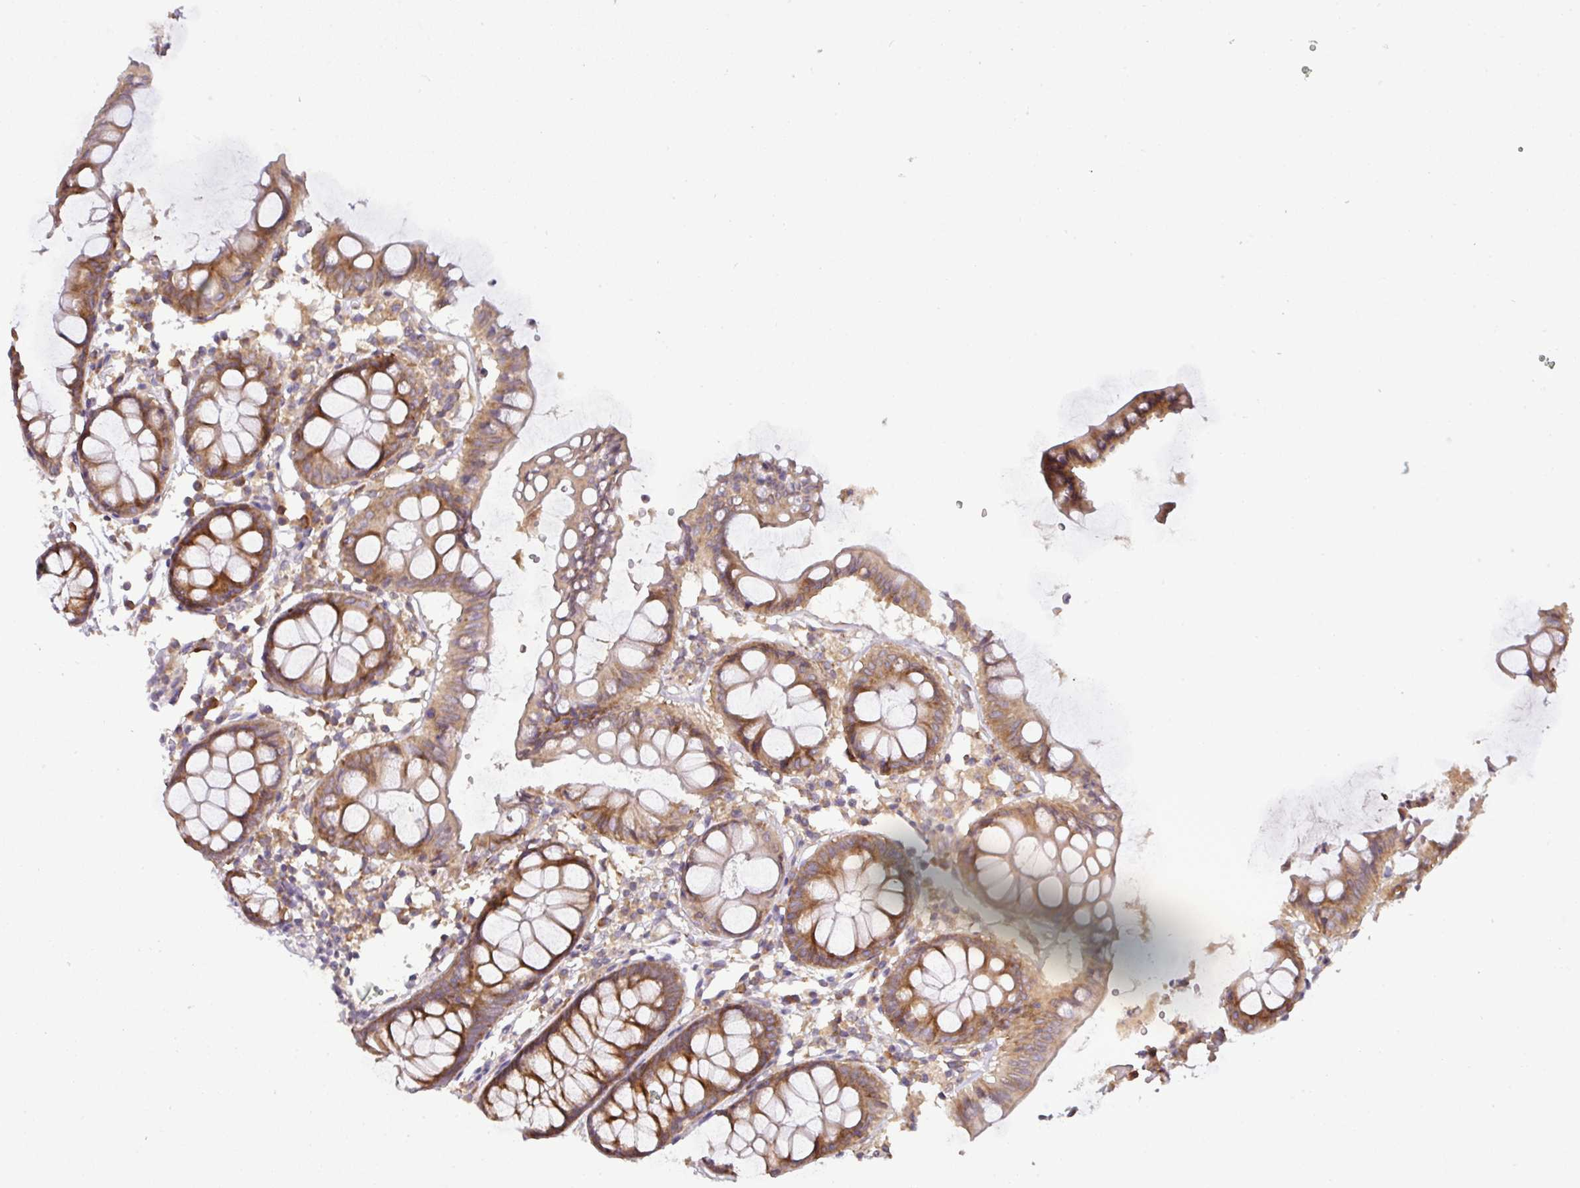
{"staining": {"intensity": "moderate", "quantity": ">75%", "location": "cytoplasmic/membranous"}, "tissue": "colon", "cell_type": "Endothelial cells", "image_type": "normal", "snomed": [{"axis": "morphology", "description": "Normal tissue, NOS"}, {"axis": "topography", "description": "Colon"}], "caption": "Immunohistochemical staining of benign human colon shows medium levels of moderate cytoplasmic/membranous positivity in approximately >75% of endothelial cells.", "gene": "GALP", "patient": {"sex": "female", "age": 84}}